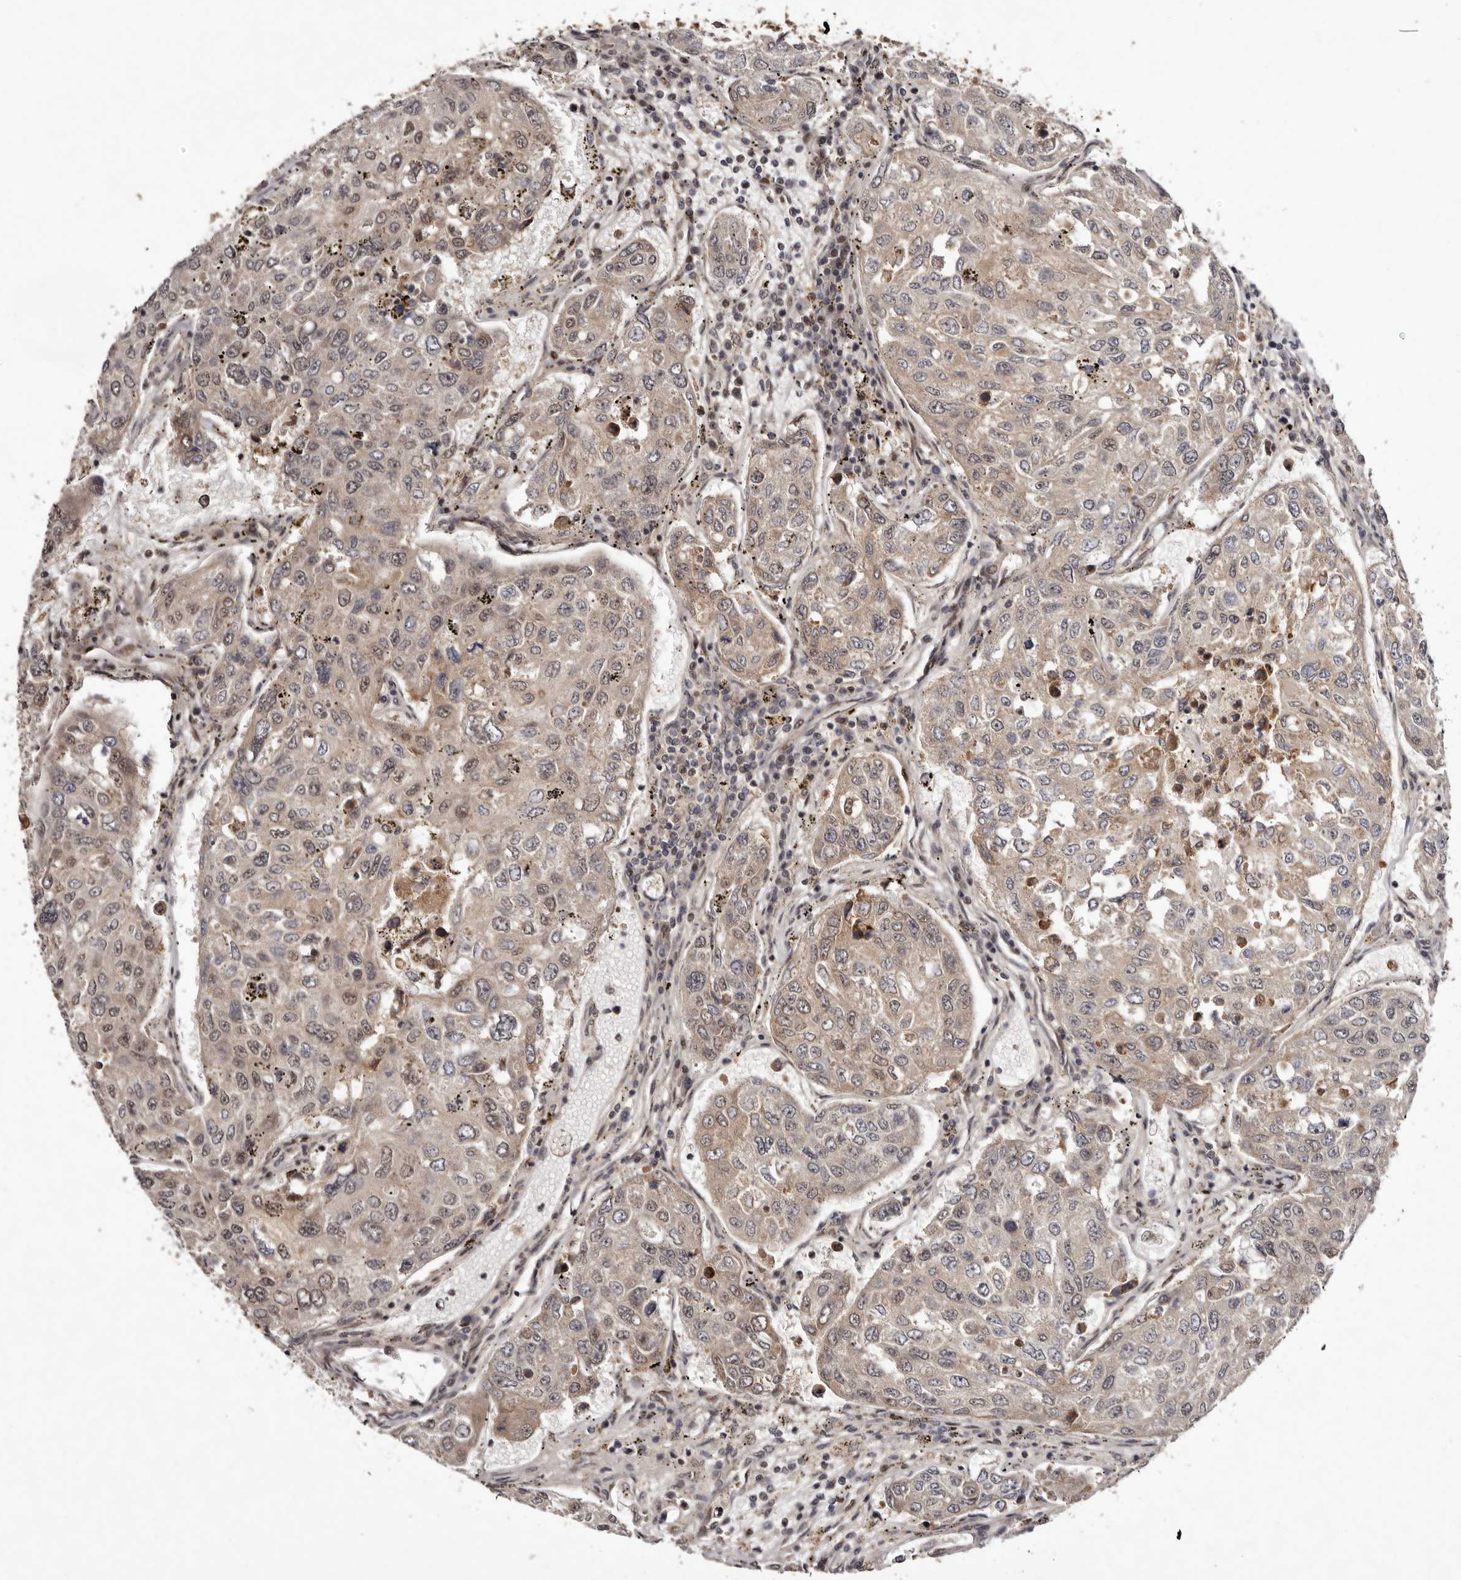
{"staining": {"intensity": "weak", "quantity": ">75%", "location": "cytoplasmic/membranous,nuclear"}, "tissue": "urothelial cancer", "cell_type": "Tumor cells", "image_type": "cancer", "snomed": [{"axis": "morphology", "description": "Urothelial carcinoma, High grade"}, {"axis": "topography", "description": "Lymph node"}, {"axis": "topography", "description": "Urinary bladder"}], "caption": "This is a photomicrograph of immunohistochemistry (IHC) staining of urothelial cancer, which shows weak staining in the cytoplasmic/membranous and nuclear of tumor cells.", "gene": "ABL1", "patient": {"sex": "male", "age": 51}}